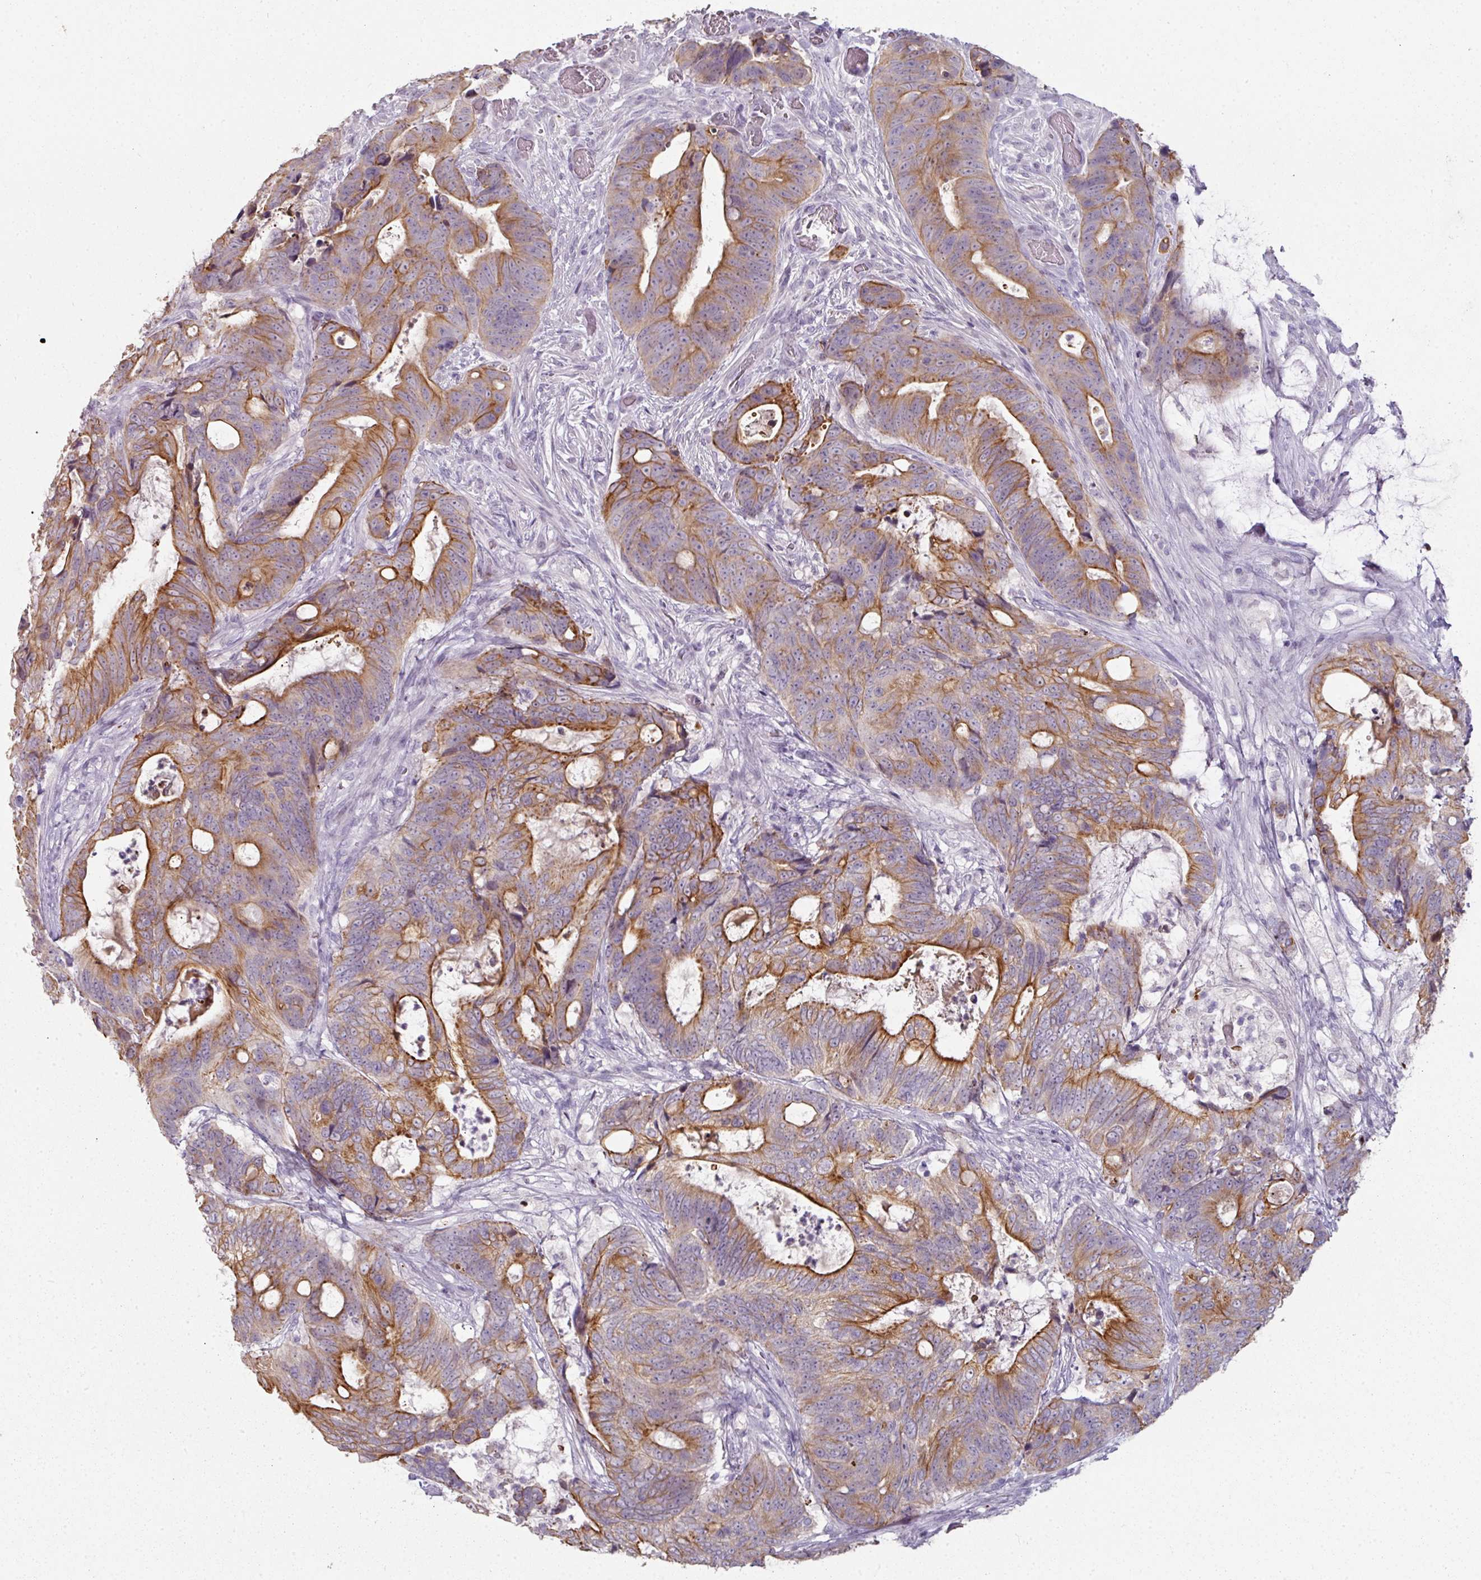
{"staining": {"intensity": "strong", "quantity": "25%-75%", "location": "cytoplasmic/membranous"}, "tissue": "colorectal cancer", "cell_type": "Tumor cells", "image_type": "cancer", "snomed": [{"axis": "morphology", "description": "Adenocarcinoma, NOS"}, {"axis": "topography", "description": "Colon"}], "caption": "Adenocarcinoma (colorectal) stained with DAB IHC demonstrates high levels of strong cytoplasmic/membranous positivity in approximately 25%-75% of tumor cells.", "gene": "GTF2H3", "patient": {"sex": "female", "age": 82}}